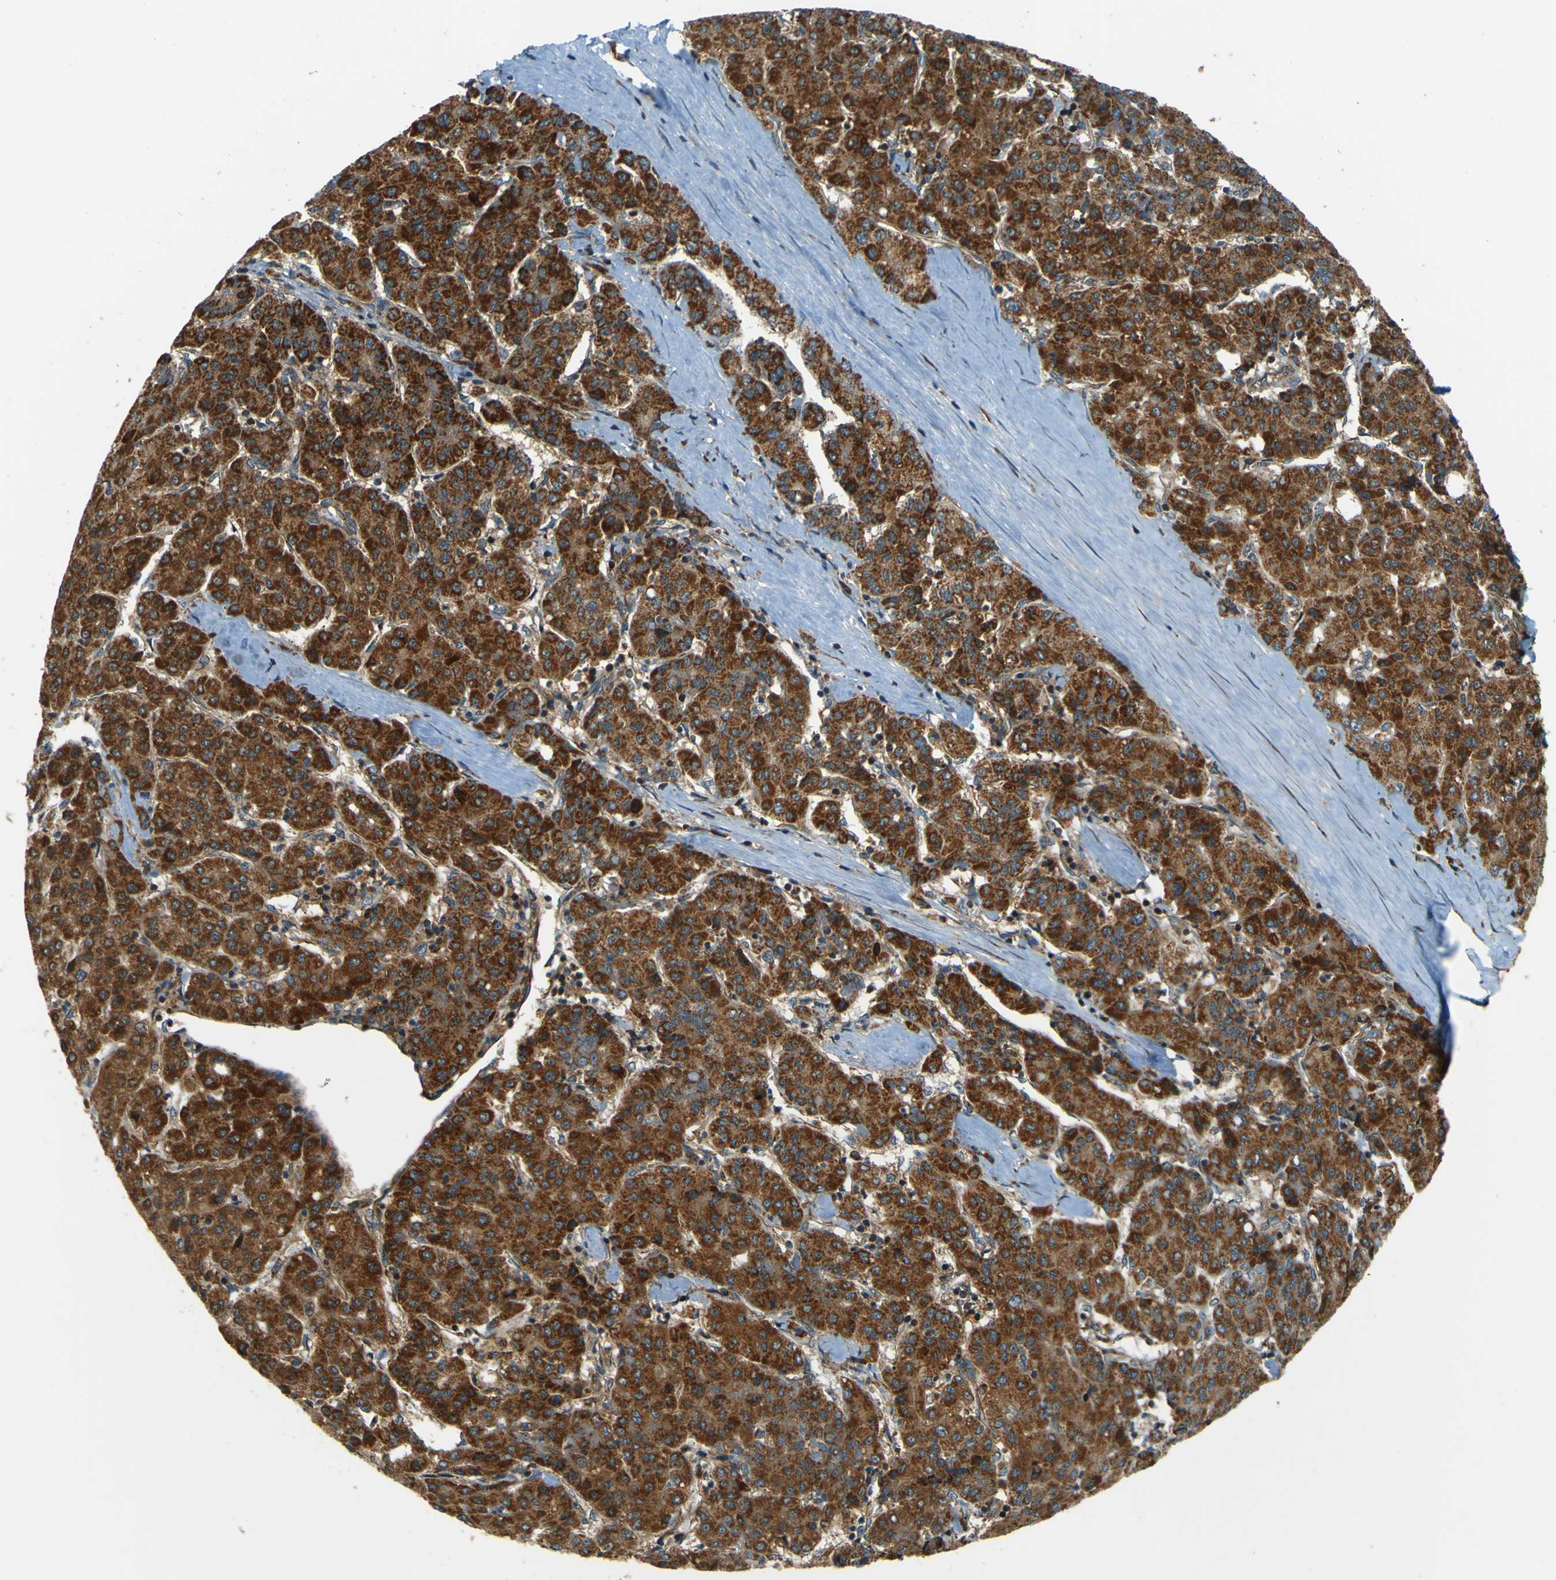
{"staining": {"intensity": "strong", "quantity": ">75%", "location": "cytoplasmic/membranous"}, "tissue": "liver cancer", "cell_type": "Tumor cells", "image_type": "cancer", "snomed": [{"axis": "morphology", "description": "Carcinoma, Hepatocellular, NOS"}, {"axis": "topography", "description": "Liver"}], "caption": "Immunohistochemical staining of human liver cancer (hepatocellular carcinoma) reveals strong cytoplasmic/membranous protein staining in approximately >75% of tumor cells.", "gene": "DNAJC5", "patient": {"sex": "male", "age": 65}}